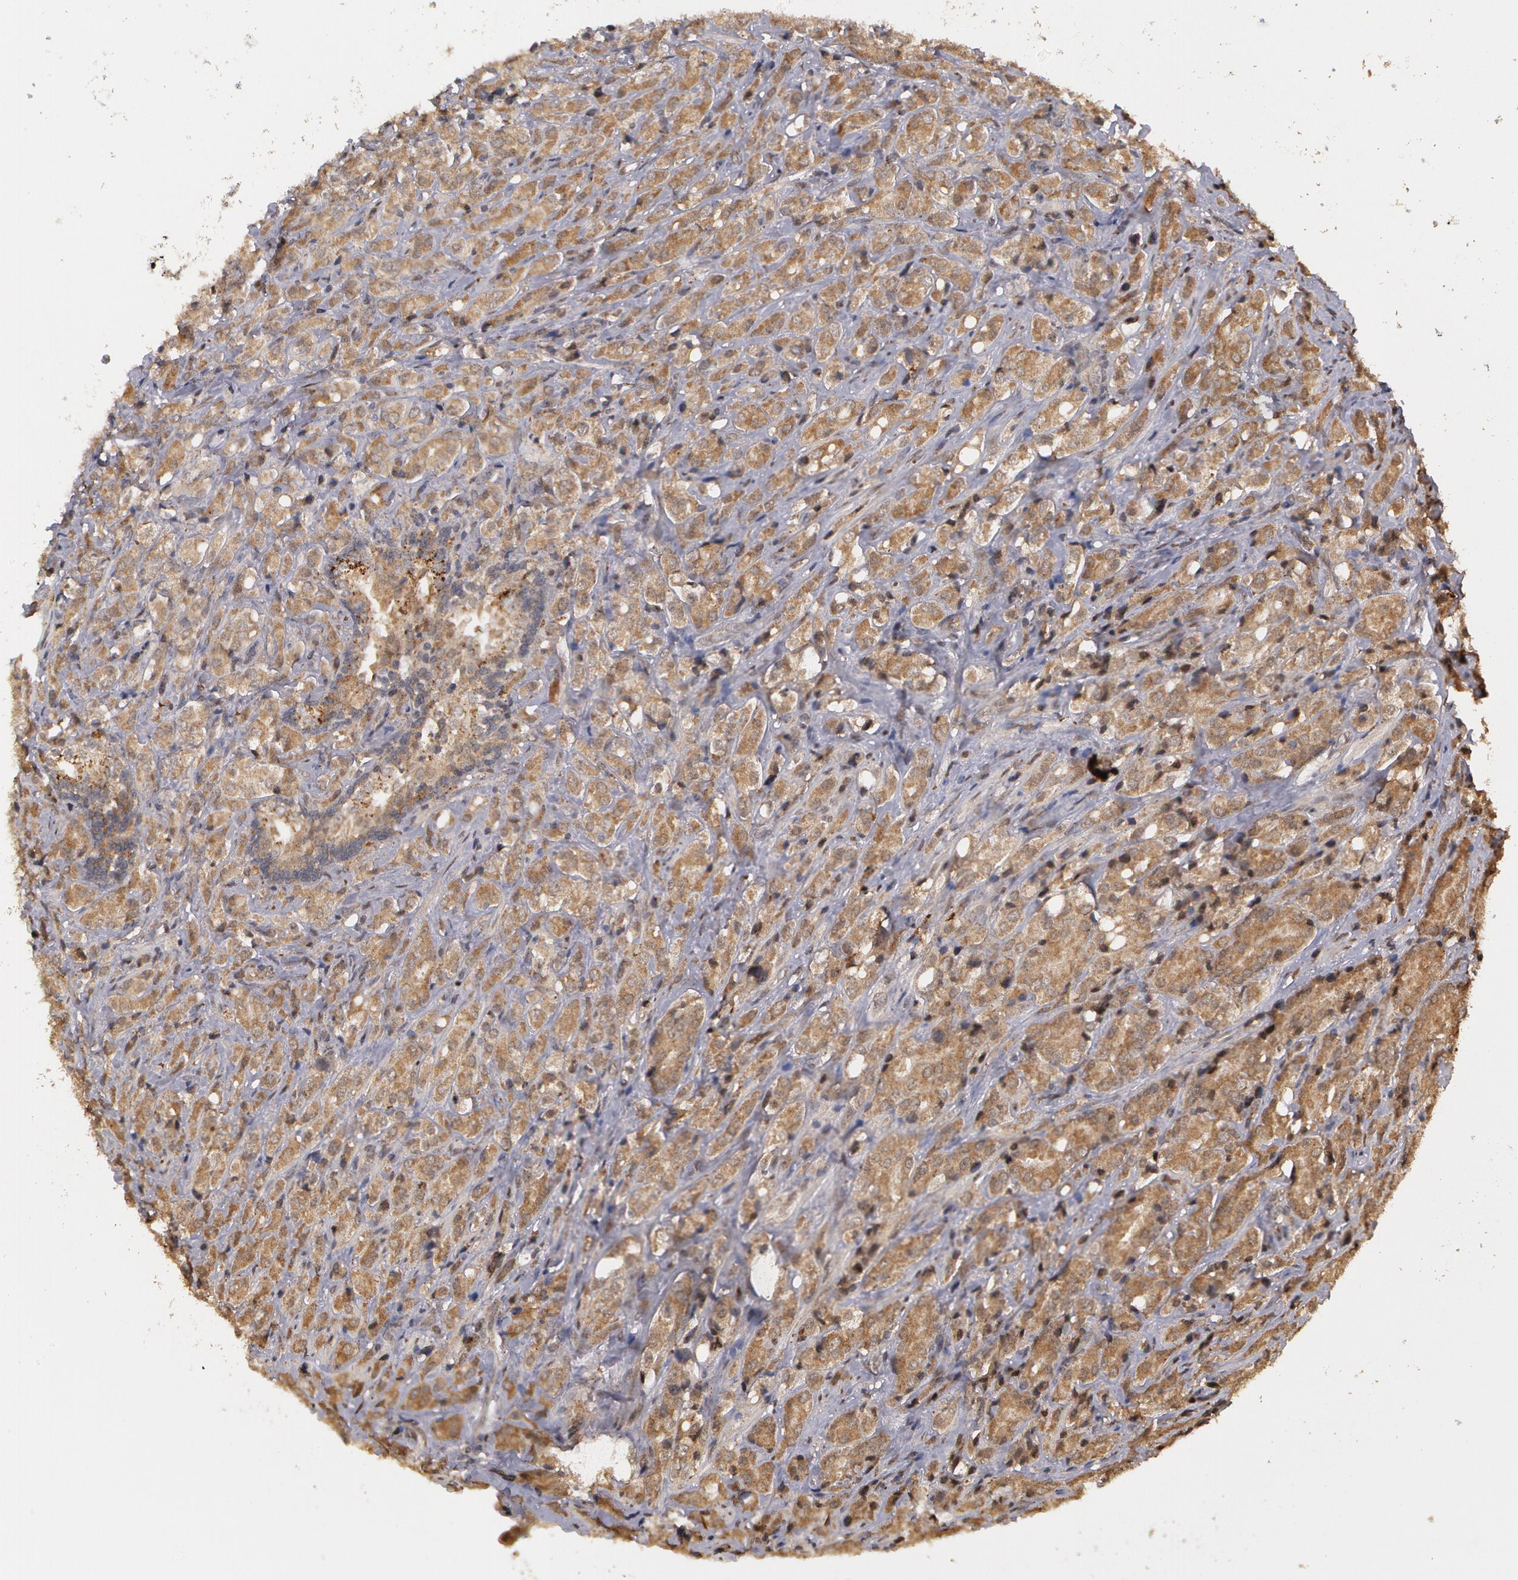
{"staining": {"intensity": "strong", "quantity": ">75%", "location": "cytoplasmic/membranous"}, "tissue": "prostate cancer", "cell_type": "Tumor cells", "image_type": "cancer", "snomed": [{"axis": "morphology", "description": "Adenocarcinoma, High grade"}, {"axis": "topography", "description": "Prostate"}], "caption": "The image reveals a brown stain indicating the presence of a protein in the cytoplasmic/membranous of tumor cells in prostate adenocarcinoma (high-grade).", "gene": "GLIS1", "patient": {"sex": "male", "age": 68}}